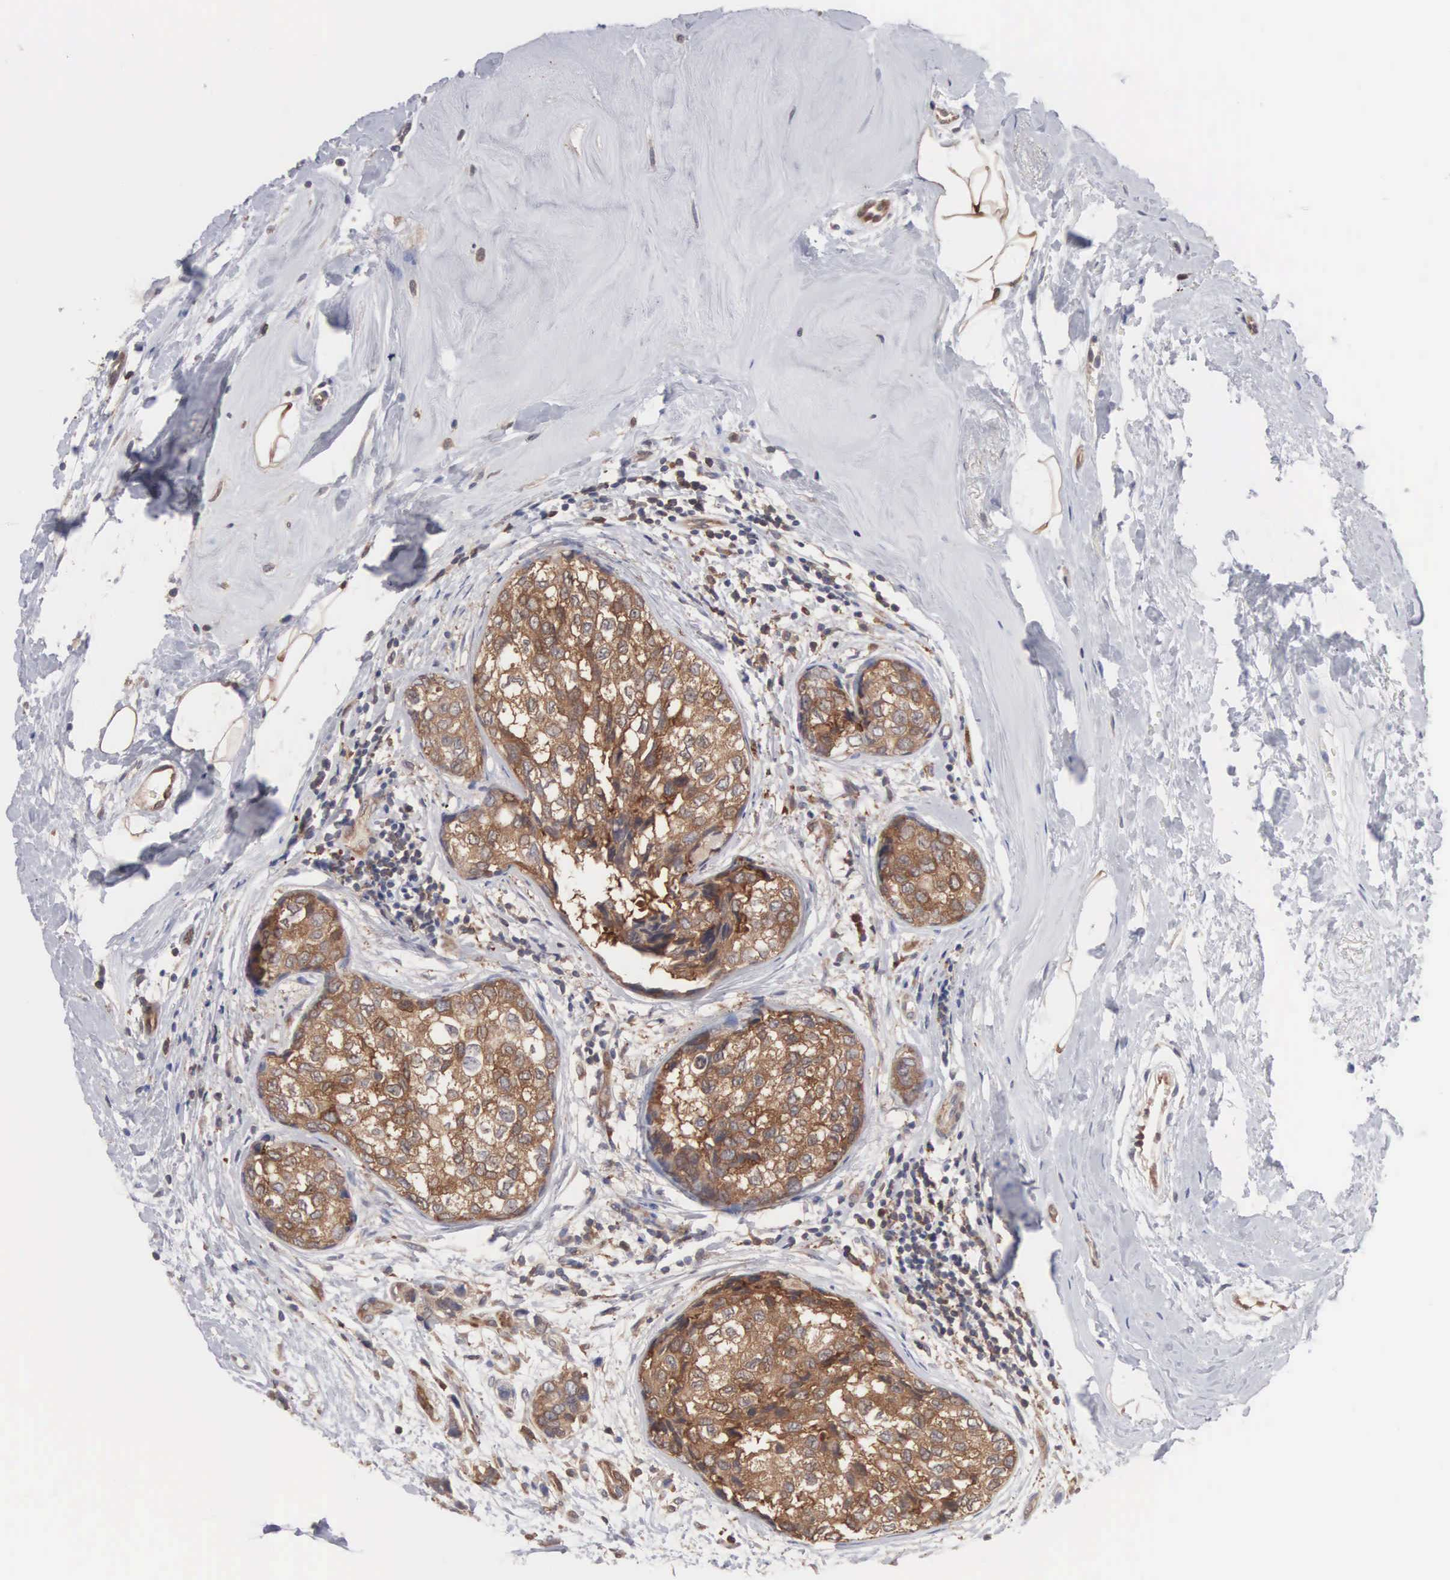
{"staining": {"intensity": "strong", "quantity": ">75%", "location": "cytoplasmic/membranous"}, "tissue": "breast cancer", "cell_type": "Tumor cells", "image_type": "cancer", "snomed": [{"axis": "morphology", "description": "Duct carcinoma"}, {"axis": "topography", "description": "Breast"}], "caption": "The immunohistochemical stain labels strong cytoplasmic/membranous expression in tumor cells of breast invasive ductal carcinoma tissue.", "gene": "MTHFD1", "patient": {"sex": "female", "age": 69}}